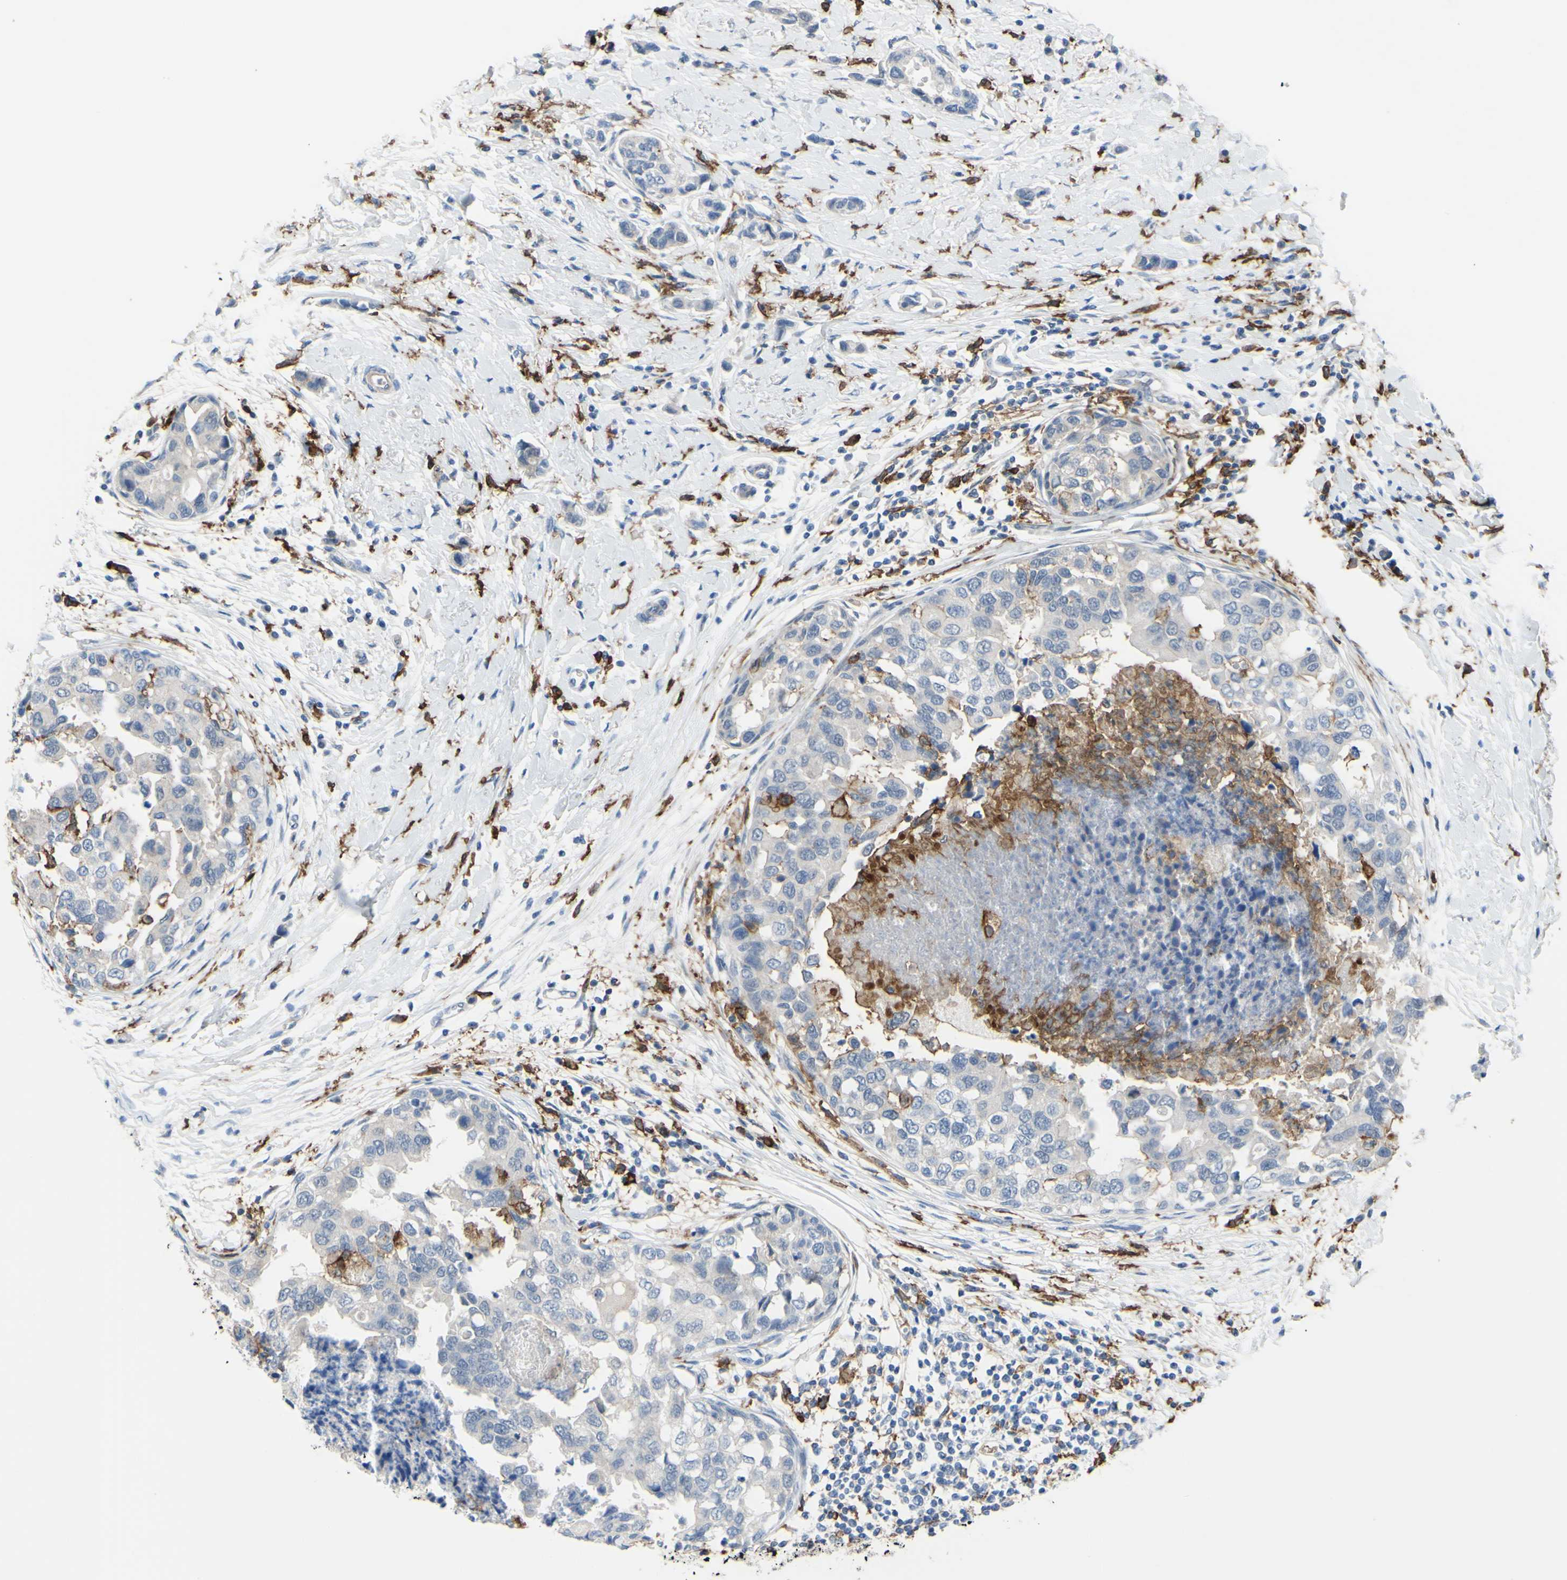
{"staining": {"intensity": "negative", "quantity": "none", "location": "none"}, "tissue": "breast cancer", "cell_type": "Tumor cells", "image_type": "cancer", "snomed": [{"axis": "morphology", "description": "Normal tissue, NOS"}, {"axis": "morphology", "description": "Duct carcinoma"}, {"axis": "topography", "description": "Breast"}], "caption": "The histopathology image reveals no significant positivity in tumor cells of infiltrating ductal carcinoma (breast). (Immunohistochemistry (ihc), brightfield microscopy, high magnification).", "gene": "FCGR2A", "patient": {"sex": "female", "age": 50}}